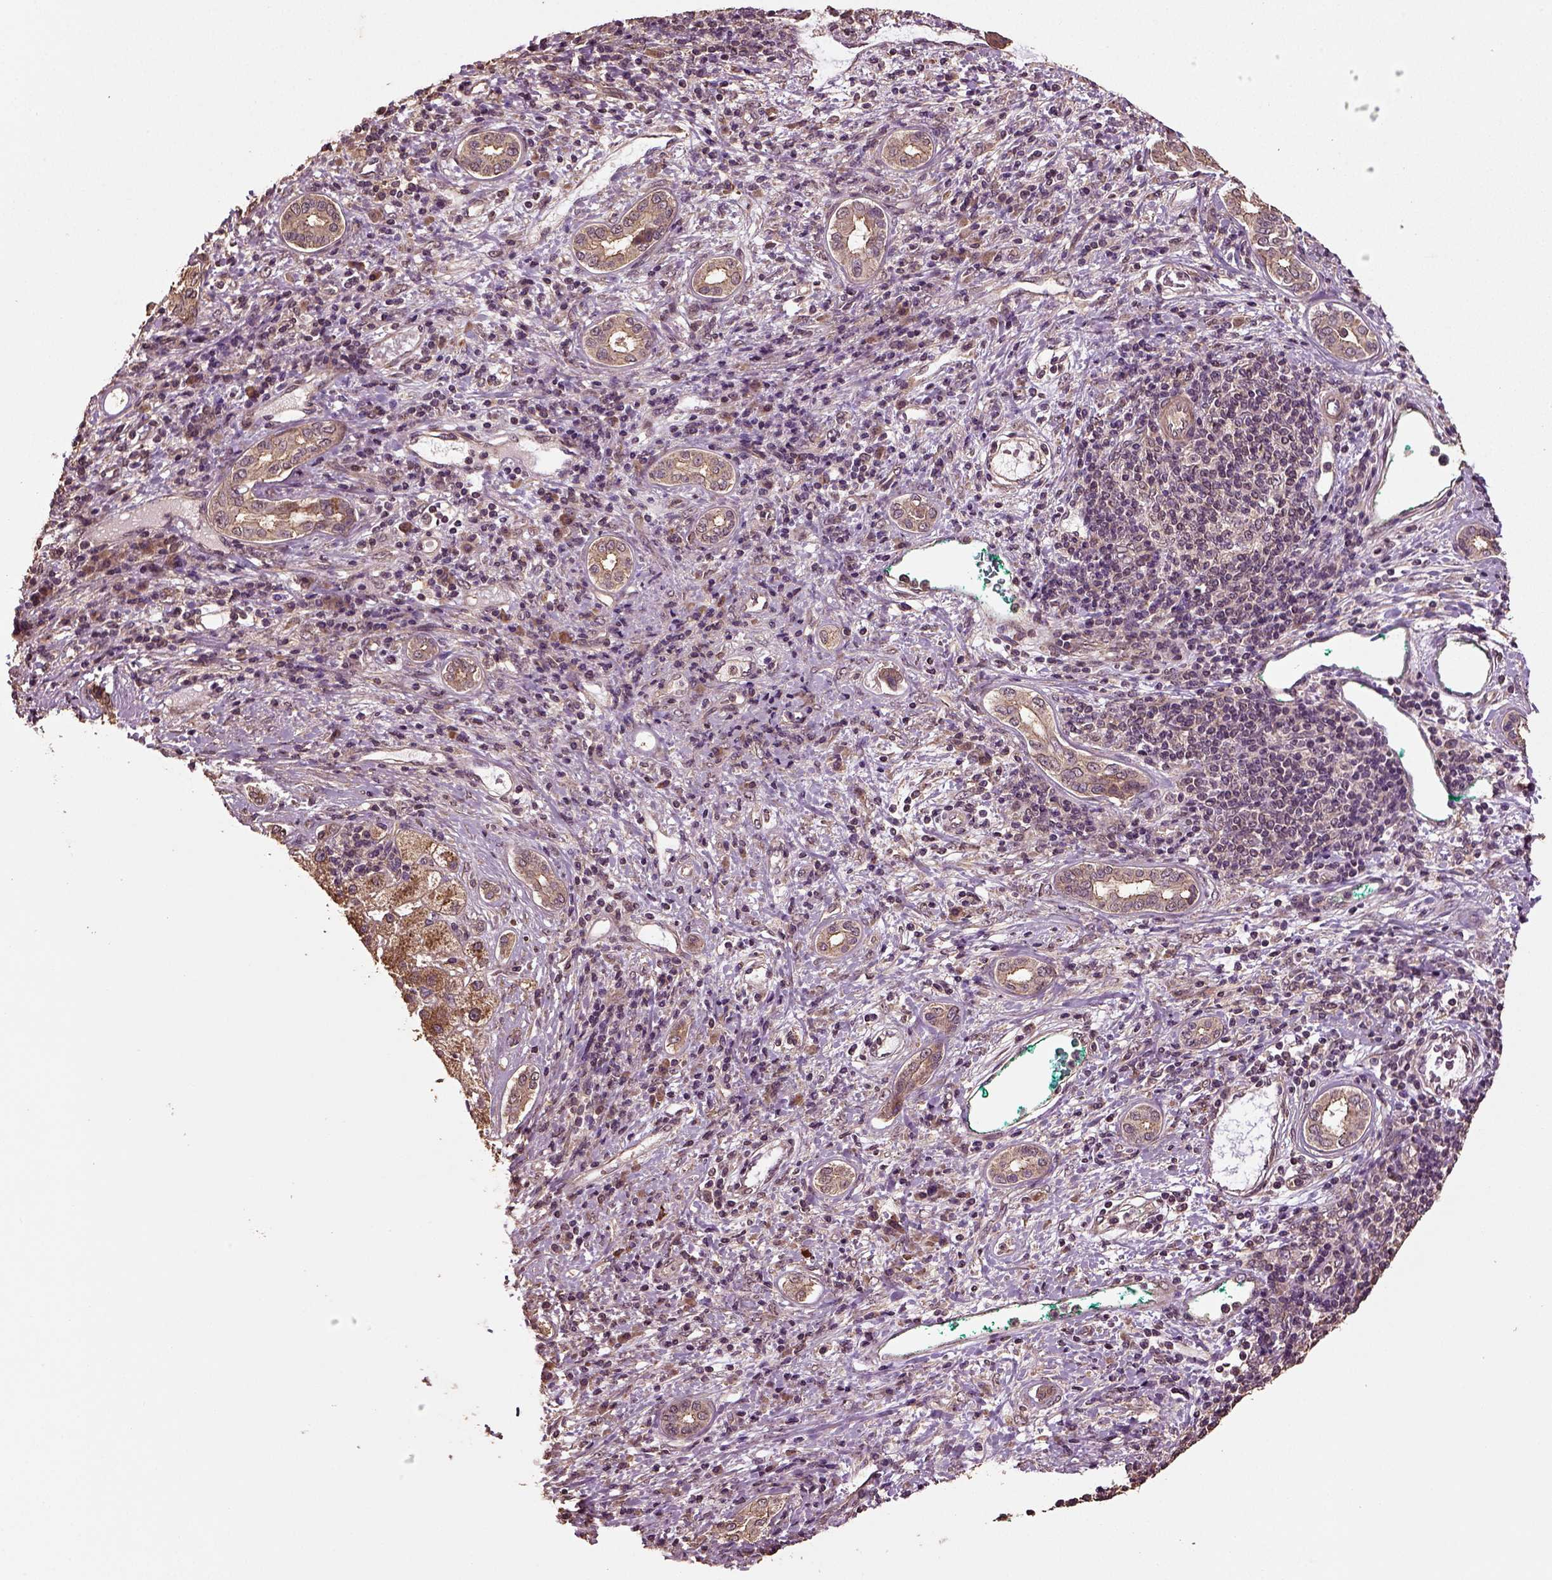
{"staining": {"intensity": "strong", "quantity": "25%-75%", "location": "cytoplasmic/membranous"}, "tissue": "liver cancer", "cell_type": "Tumor cells", "image_type": "cancer", "snomed": [{"axis": "morphology", "description": "Carcinoma, Hepatocellular, NOS"}, {"axis": "topography", "description": "Liver"}], "caption": "An image showing strong cytoplasmic/membranous staining in approximately 25%-75% of tumor cells in hepatocellular carcinoma (liver), as visualized by brown immunohistochemical staining.", "gene": "ERV3-1", "patient": {"sex": "male", "age": 65}}